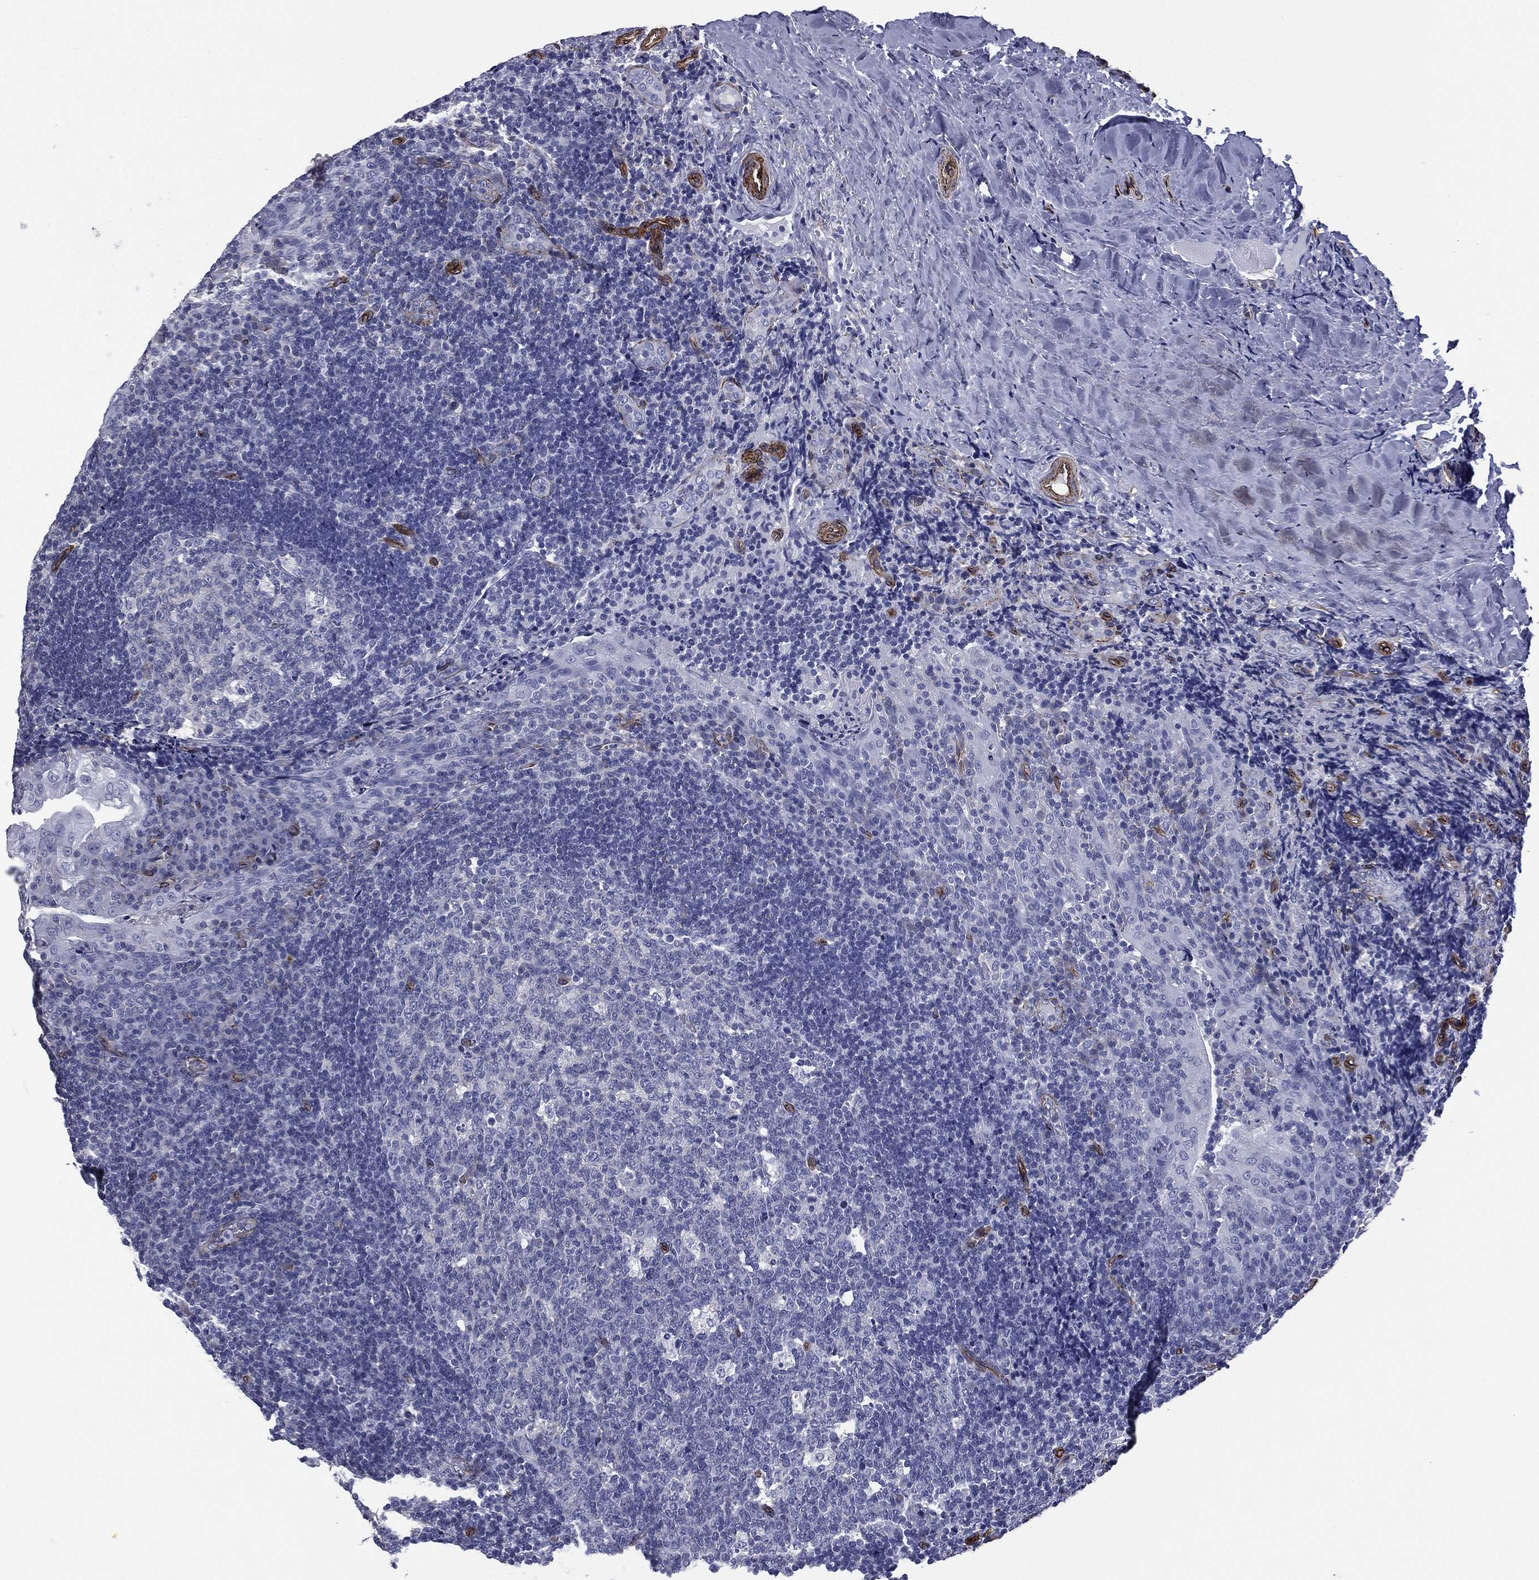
{"staining": {"intensity": "negative", "quantity": "none", "location": "none"}, "tissue": "tonsil", "cell_type": "Germinal center cells", "image_type": "normal", "snomed": [{"axis": "morphology", "description": "Normal tissue, NOS"}, {"axis": "topography", "description": "Tonsil"}], "caption": "An immunohistochemistry (IHC) photomicrograph of benign tonsil is shown. There is no staining in germinal center cells of tonsil.", "gene": "CAVIN3", "patient": {"sex": "male", "age": 17}}